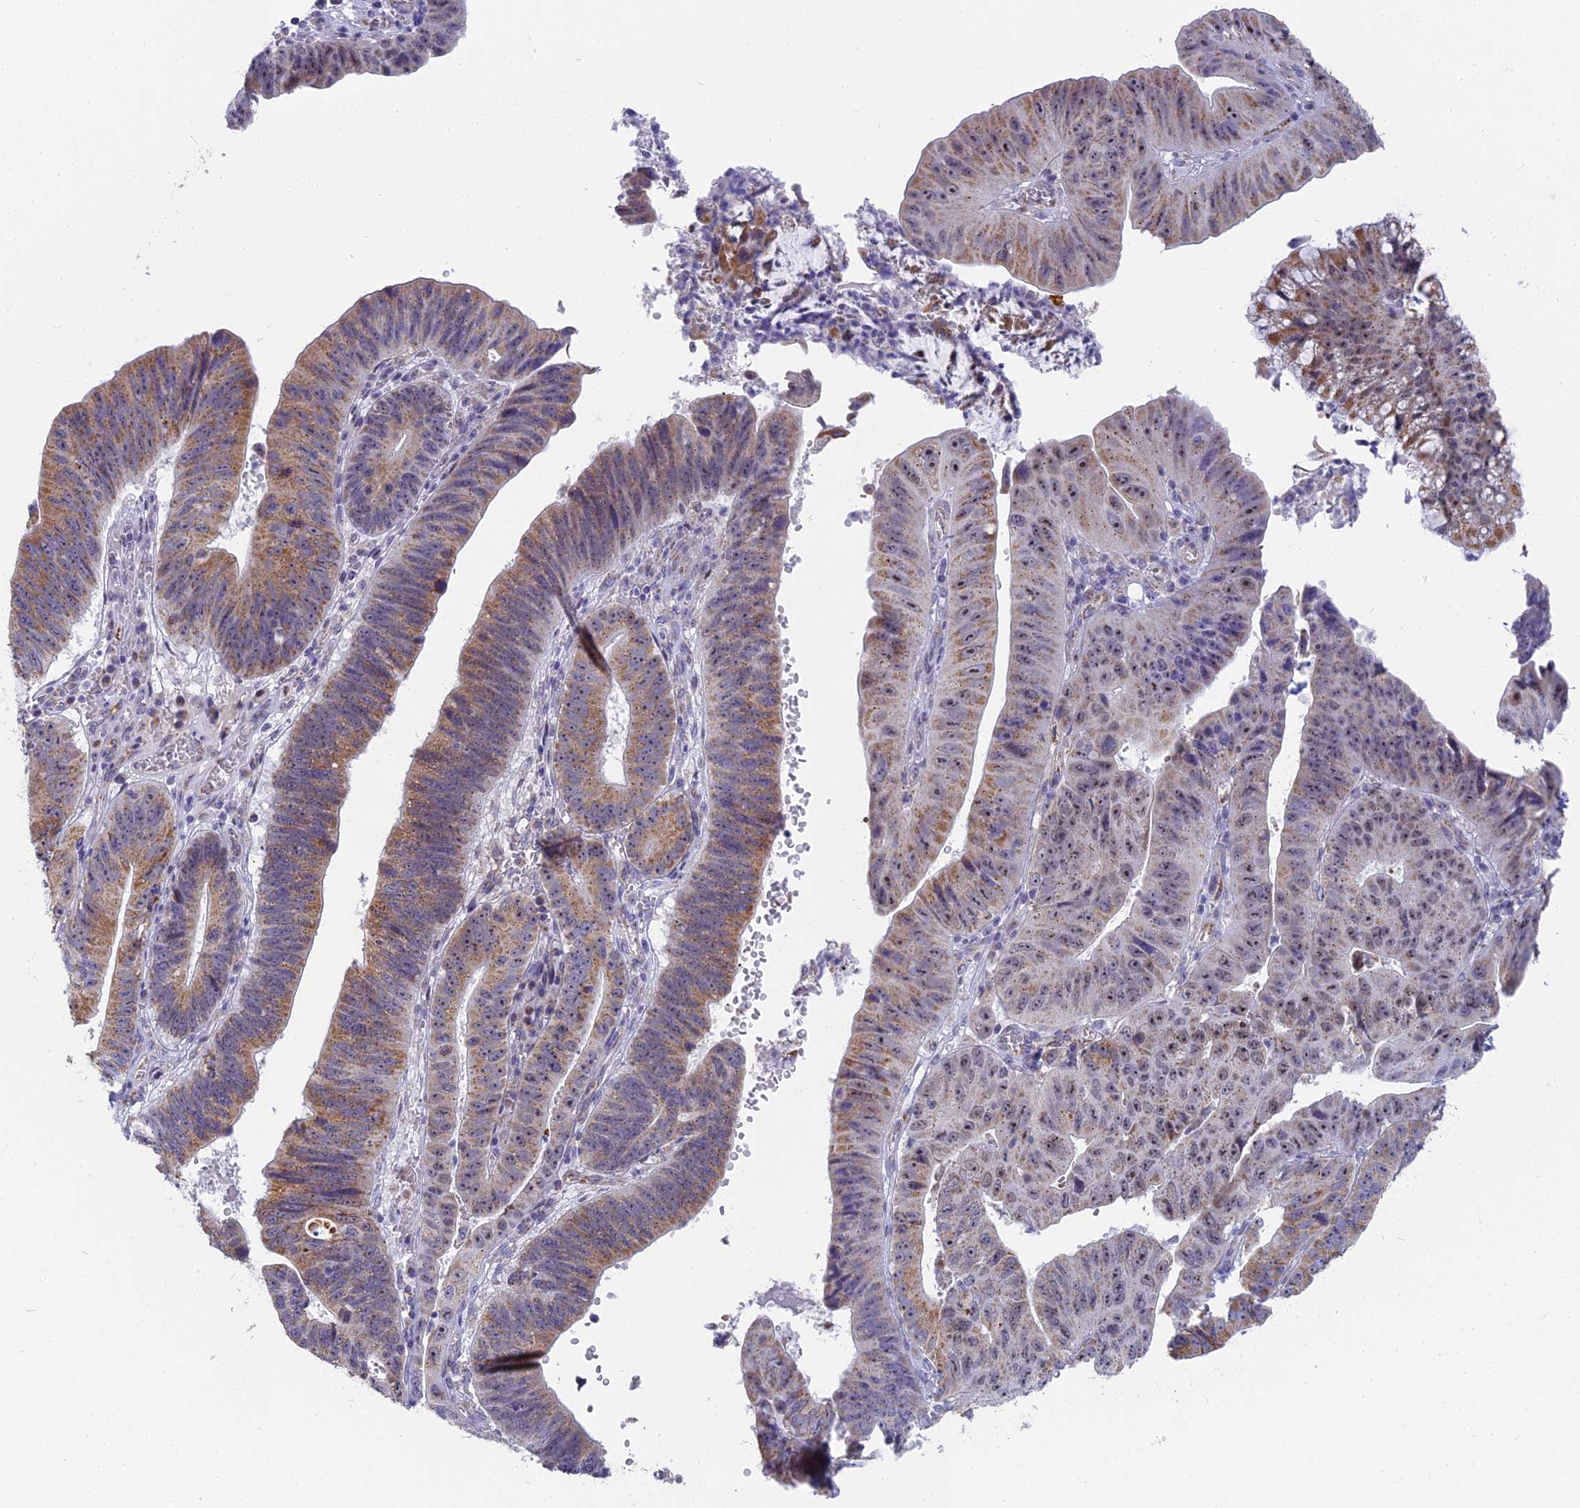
{"staining": {"intensity": "moderate", "quantity": "25%-75%", "location": "cytoplasmic/membranous"}, "tissue": "stomach cancer", "cell_type": "Tumor cells", "image_type": "cancer", "snomed": [{"axis": "morphology", "description": "Adenocarcinoma, NOS"}, {"axis": "topography", "description": "Stomach"}], "caption": "Human adenocarcinoma (stomach) stained for a protein (brown) demonstrates moderate cytoplasmic/membranous positive positivity in approximately 25%-75% of tumor cells.", "gene": "DTWD1", "patient": {"sex": "male", "age": 59}}